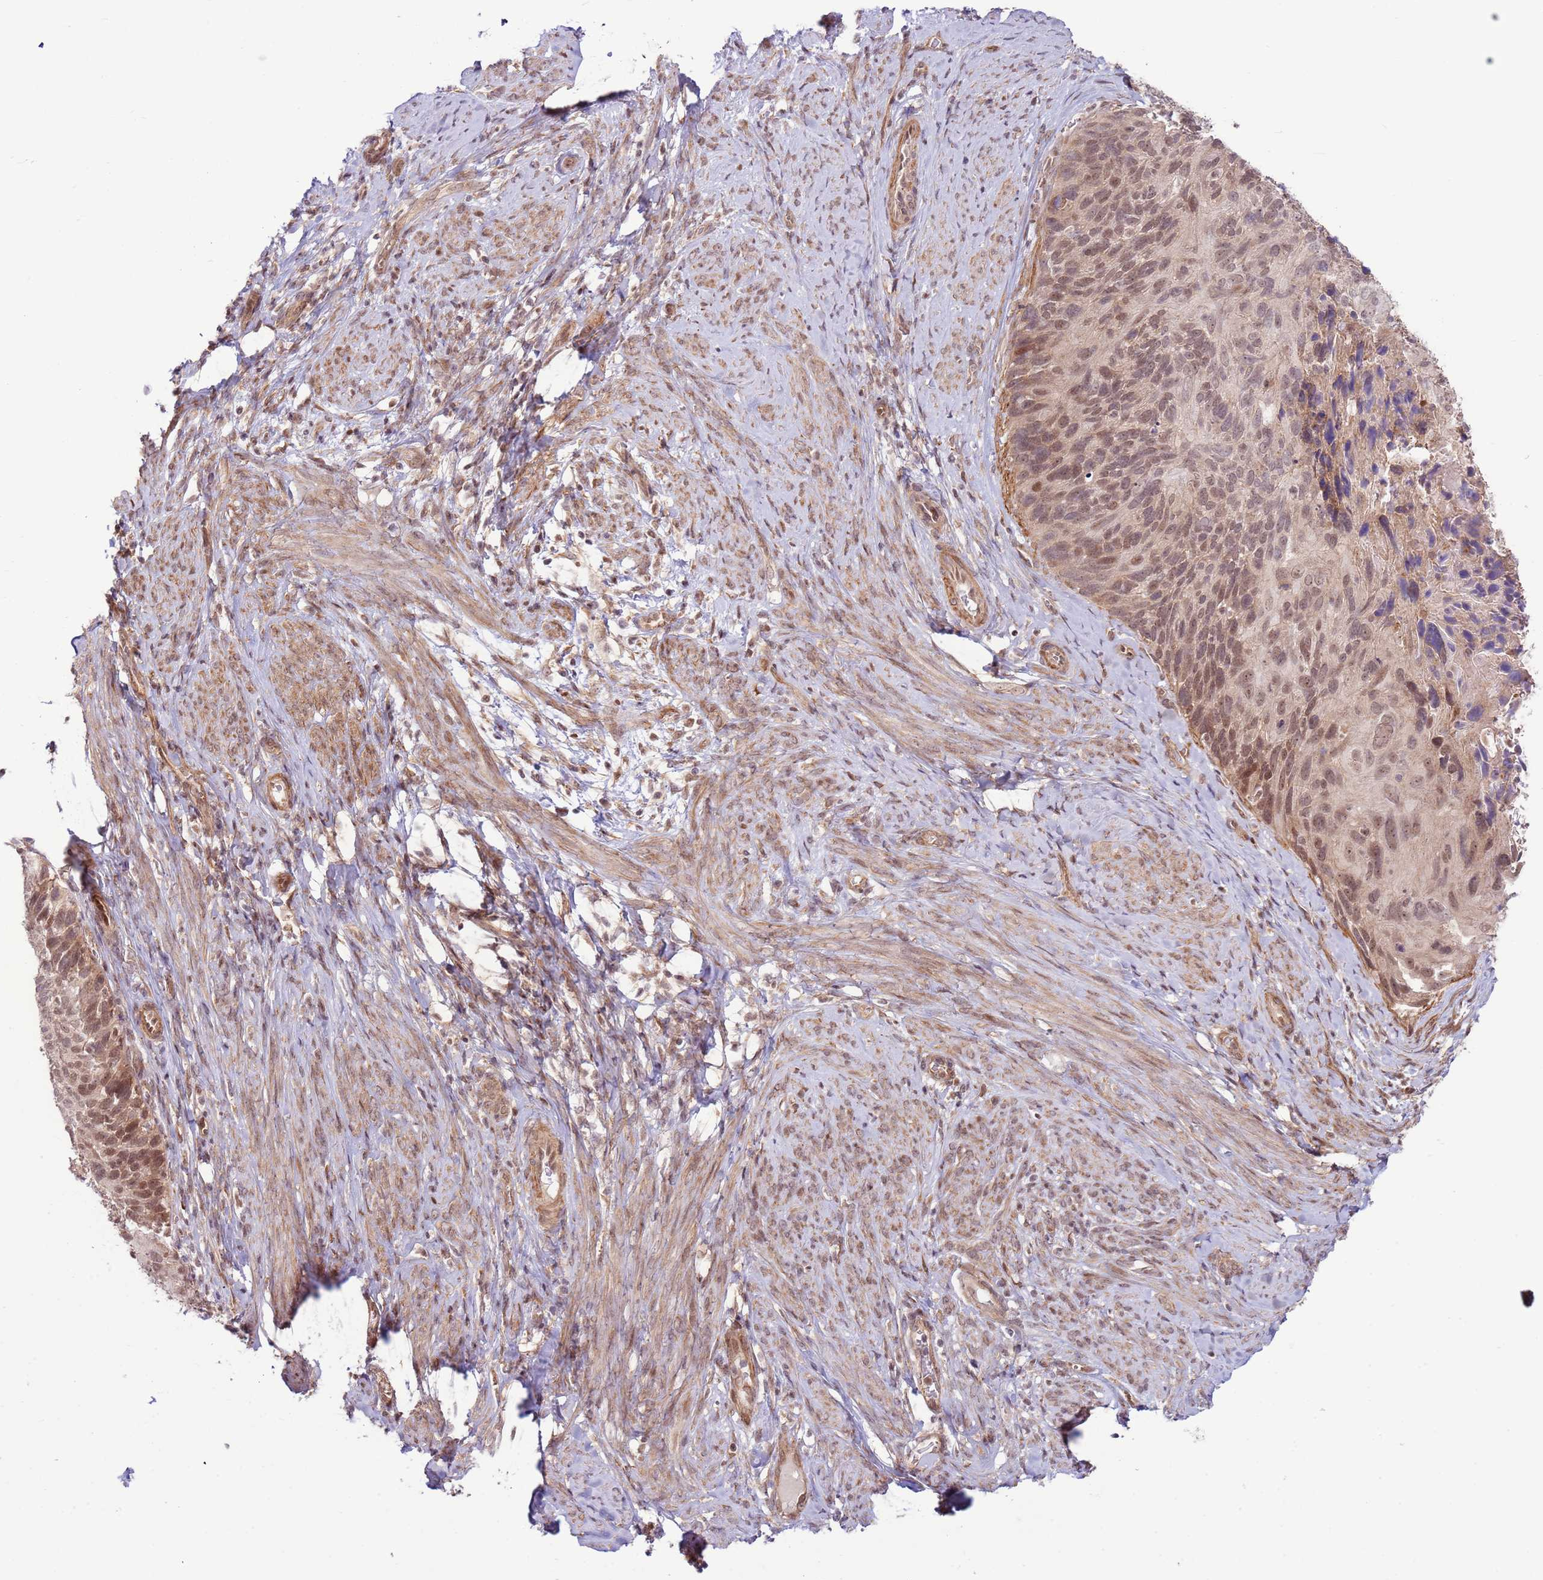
{"staining": {"intensity": "weak", "quantity": ">75%", "location": "cytoplasmic/membranous,nuclear"}, "tissue": "cervical cancer", "cell_type": "Tumor cells", "image_type": "cancer", "snomed": [{"axis": "morphology", "description": "Squamous cell carcinoma, NOS"}, {"axis": "topography", "description": "Cervix"}], "caption": "About >75% of tumor cells in human squamous cell carcinoma (cervical) demonstrate weak cytoplasmic/membranous and nuclear protein staining as visualized by brown immunohistochemical staining.", "gene": "DCAF4", "patient": {"sex": "female", "age": 80}}